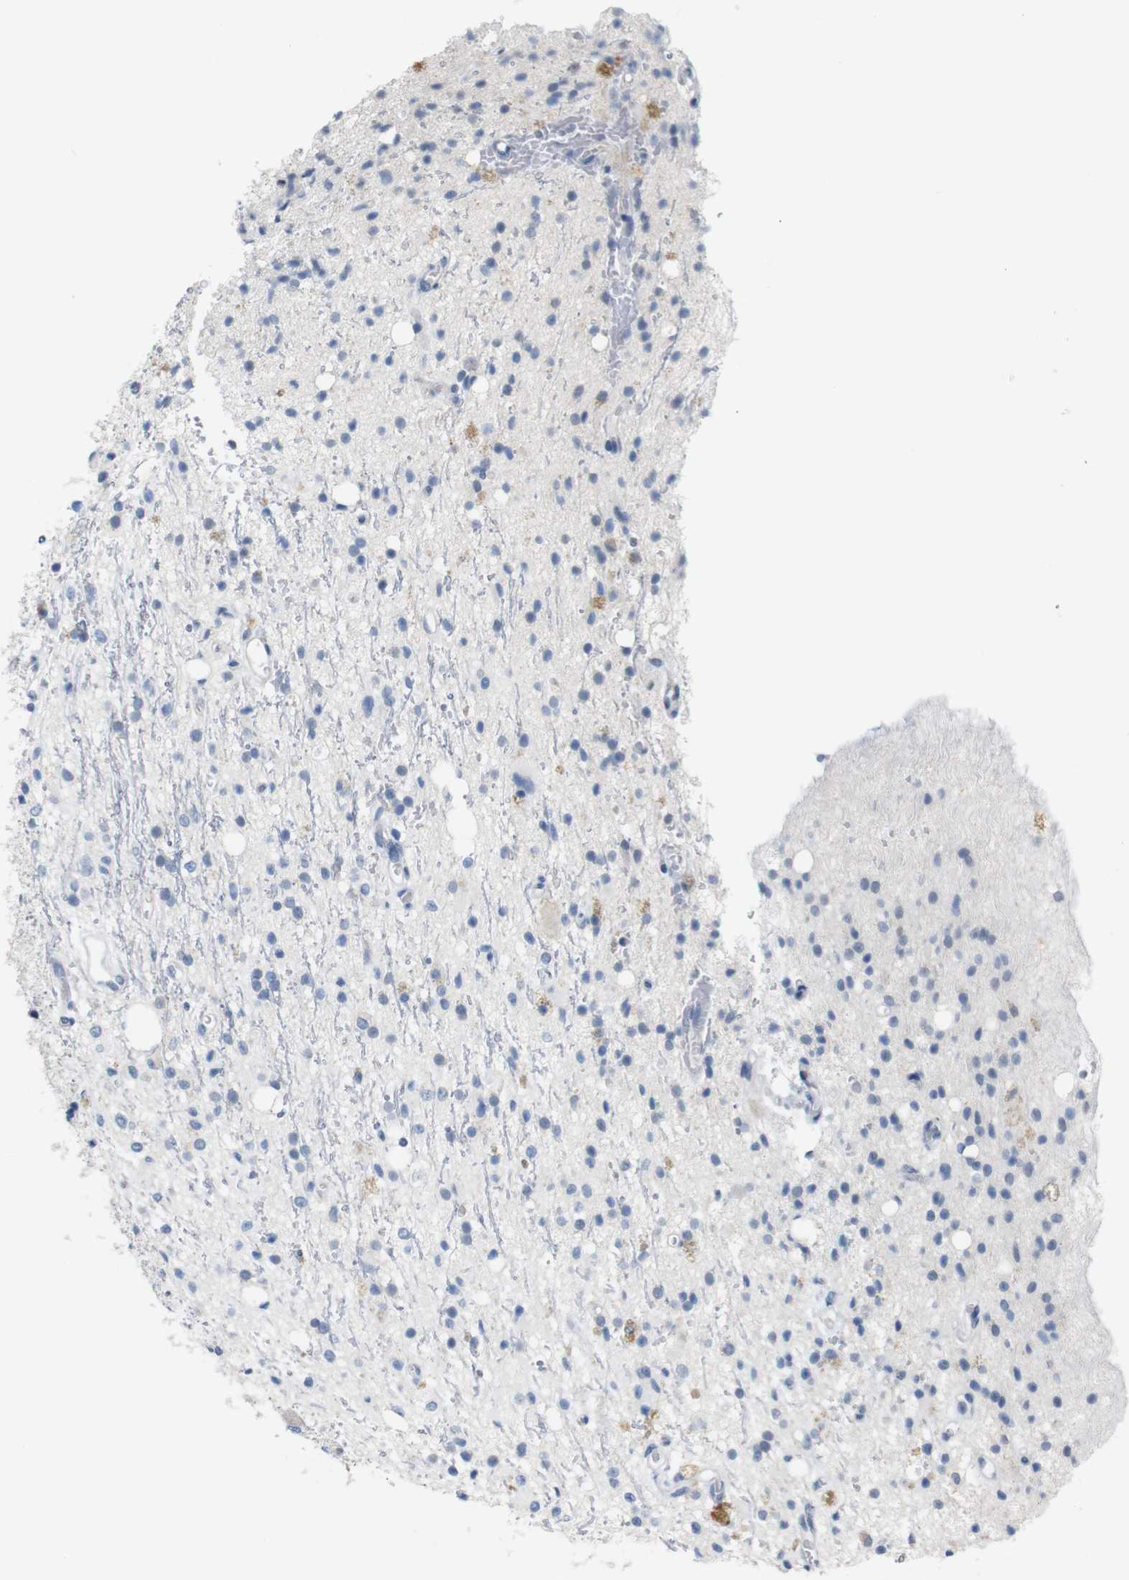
{"staining": {"intensity": "negative", "quantity": "none", "location": "none"}, "tissue": "glioma", "cell_type": "Tumor cells", "image_type": "cancer", "snomed": [{"axis": "morphology", "description": "Glioma, malignant, High grade"}, {"axis": "topography", "description": "Brain"}], "caption": "IHC of malignant glioma (high-grade) reveals no staining in tumor cells.", "gene": "CHRM5", "patient": {"sex": "male", "age": 47}}